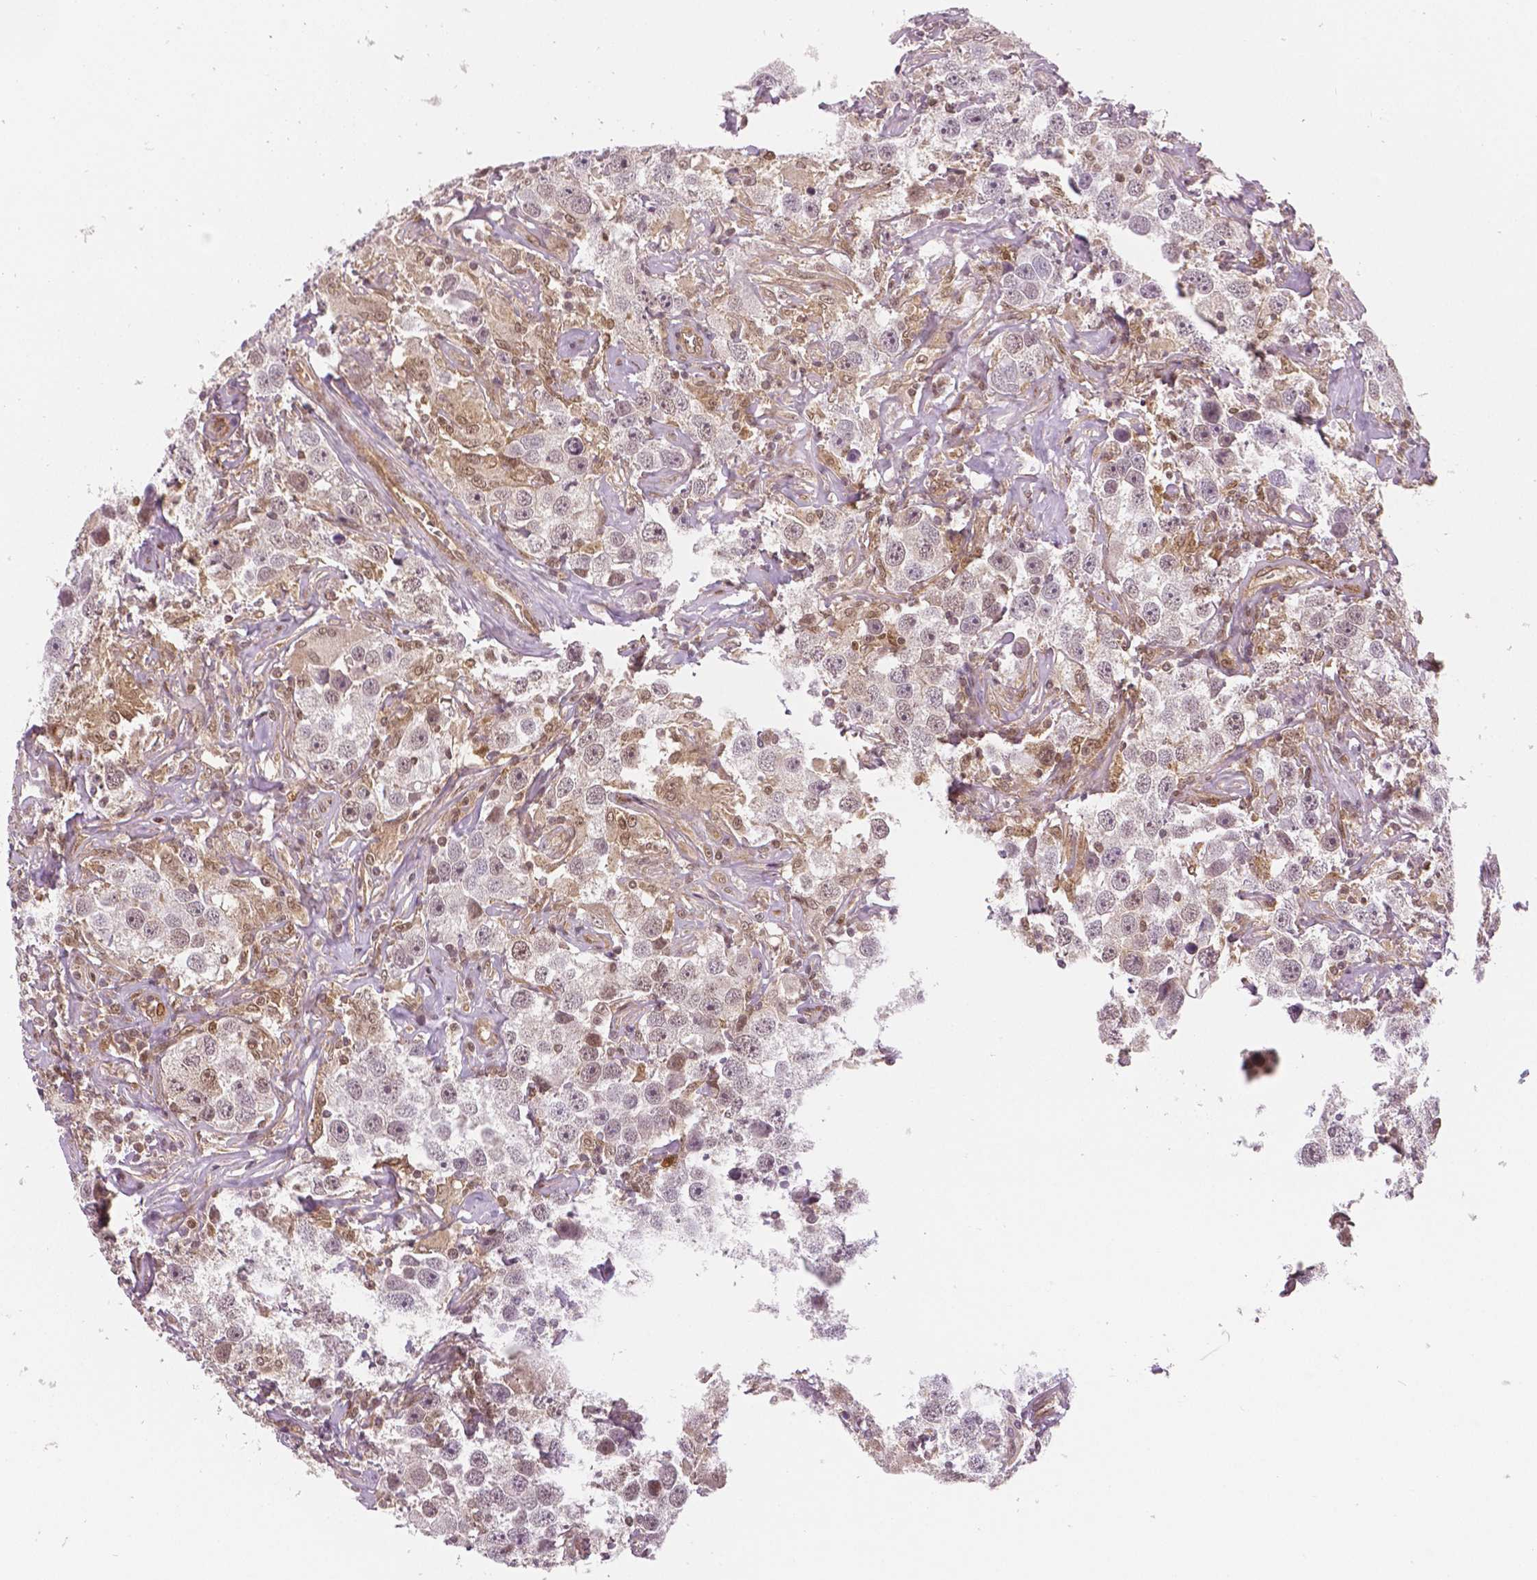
{"staining": {"intensity": "negative", "quantity": "none", "location": "none"}, "tissue": "testis cancer", "cell_type": "Tumor cells", "image_type": "cancer", "snomed": [{"axis": "morphology", "description": "Seminoma, NOS"}, {"axis": "topography", "description": "Testis"}], "caption": "This photomicrograph is of testis cancer stained with immunohistochemistry to label a protein in brown with the nuclei are counter-stained blue. There is no positivity in tumor cells. (Stains: DAB (3,3'-diaminobenzidine) immunohistochemistry (IHC) with hematoxylin counter stain, Microscopy: brightfield microscopy at high magnification).", "gene": "STAT3", "patient": {"sex": "male", "age": 49}}